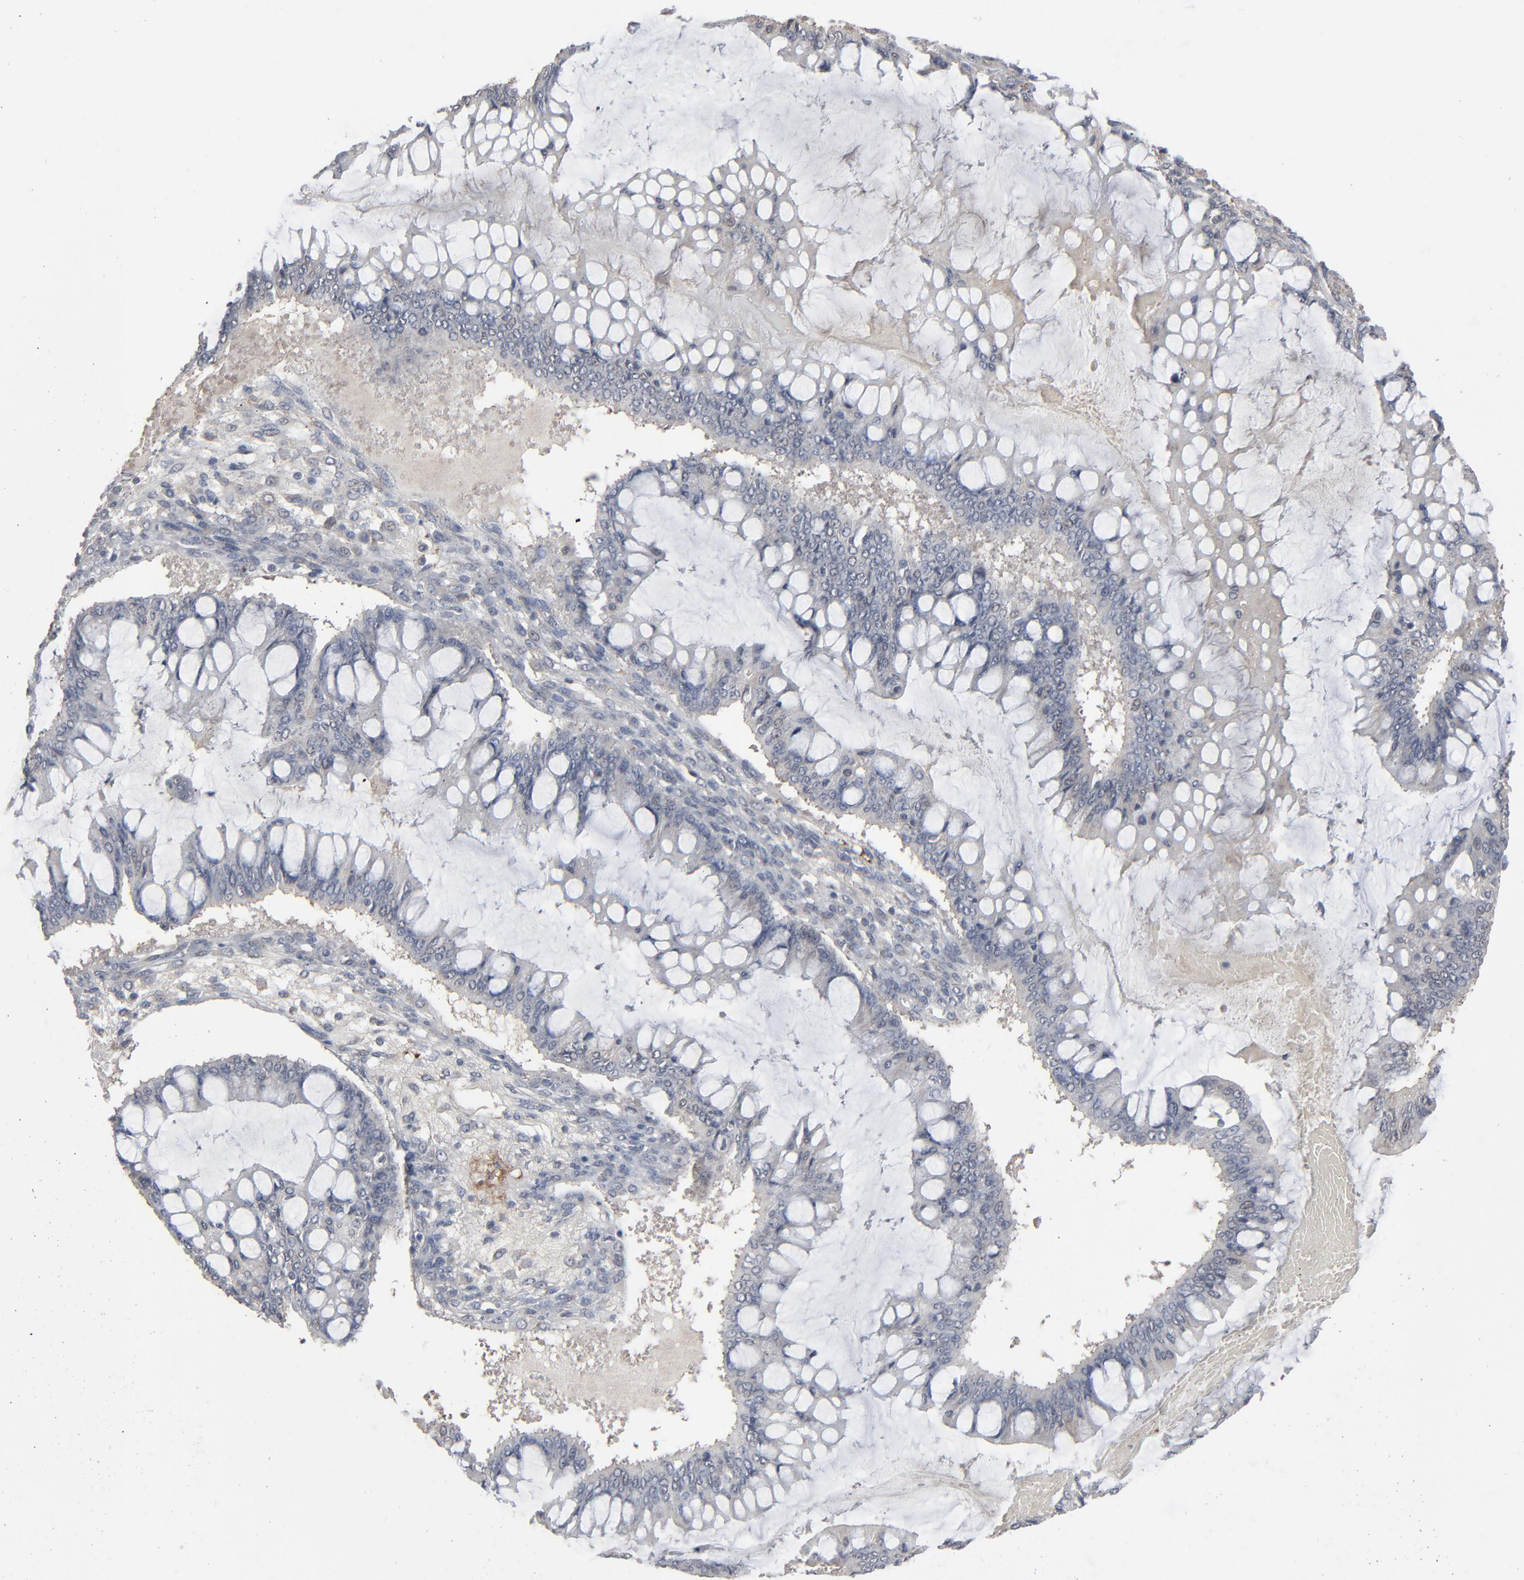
{"staining": {"intensity": "negative", "quantity": "none", "location": "none"}, "tissue": "ovarian cancer", "cell_type": "Tumor cells", "image_type": "cancer", "snomed": [{"axis": "morphology", "description": "Cystadenocarcinoma, mucinous, NOS"}, {"axis": "topography", "description": "Ovary"}], "caption": "Immunohistochemistry micrograph of mucinous cystadenocarcinoma (ovarian) stained for a protein (brown), which demonstrates no staining in tumor cells. The staining is performed using DAB (3,3'-diaminobenzidine) brown chromogen with nuclei counter-stained in using hematoxylin.", "gene": "JAM3", "patient": {"sex": "female", "age": 73}}